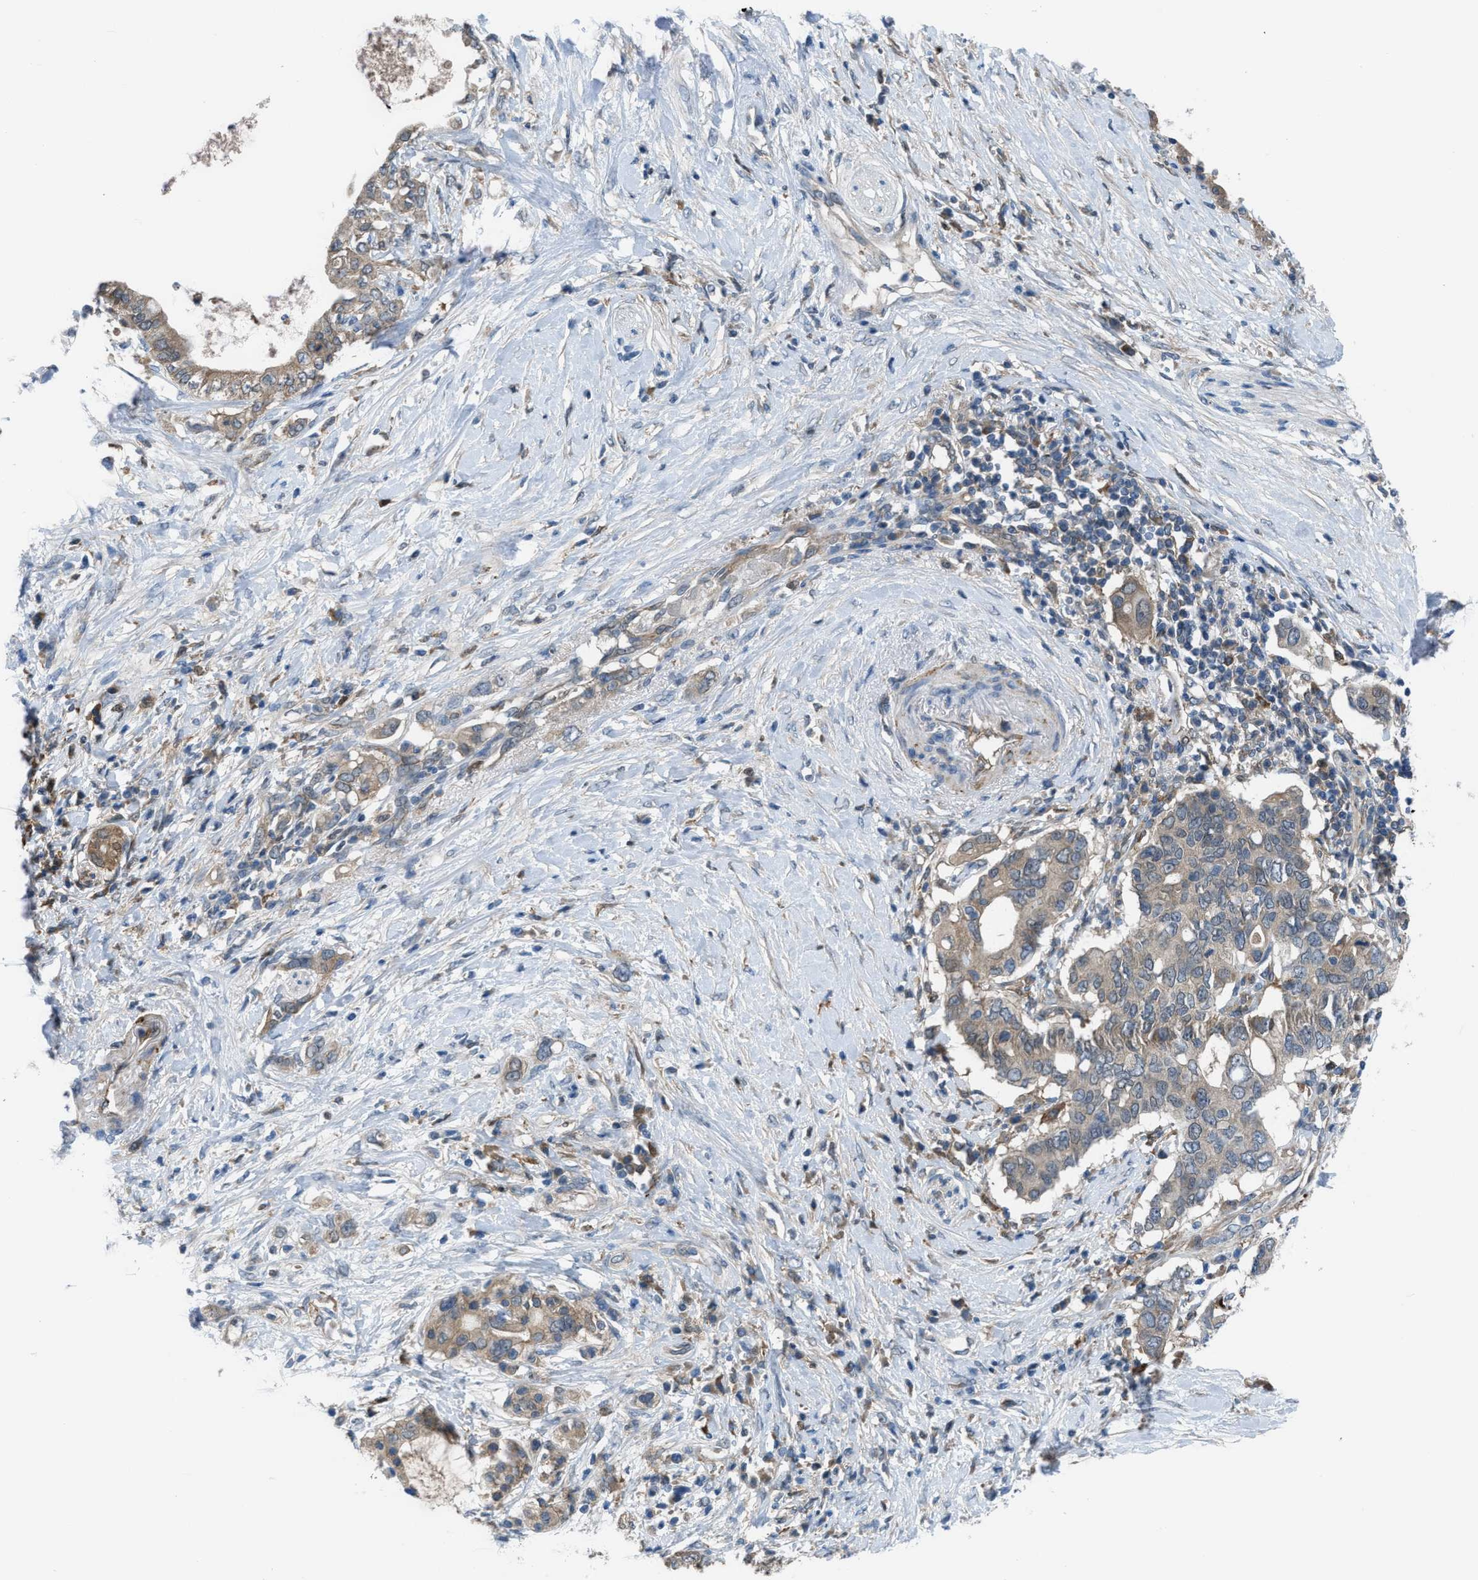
{"staining": {"intensity": "moderate", "quantity": ">75%", "location": "cytoplasmic/membranous"}, "tissue": "pancreatic cancer", "cell_type": "Tumor cells", "image_type": "cancer", "snomed": [{"axis": "morphology", "description": "Adenocarcinoma, NOS"}, {"axis": "topography", "description": "Pancreas"}], "caption": "This is a photomicrograph of immunohistochemistry (IHC) staining of pancreatic cancer, which shows moderate positivity in the cytoplasmic/membranous of tumor cells.", "gene": "BAZ2B", "patient": {"sex": "female", "age": 56}}